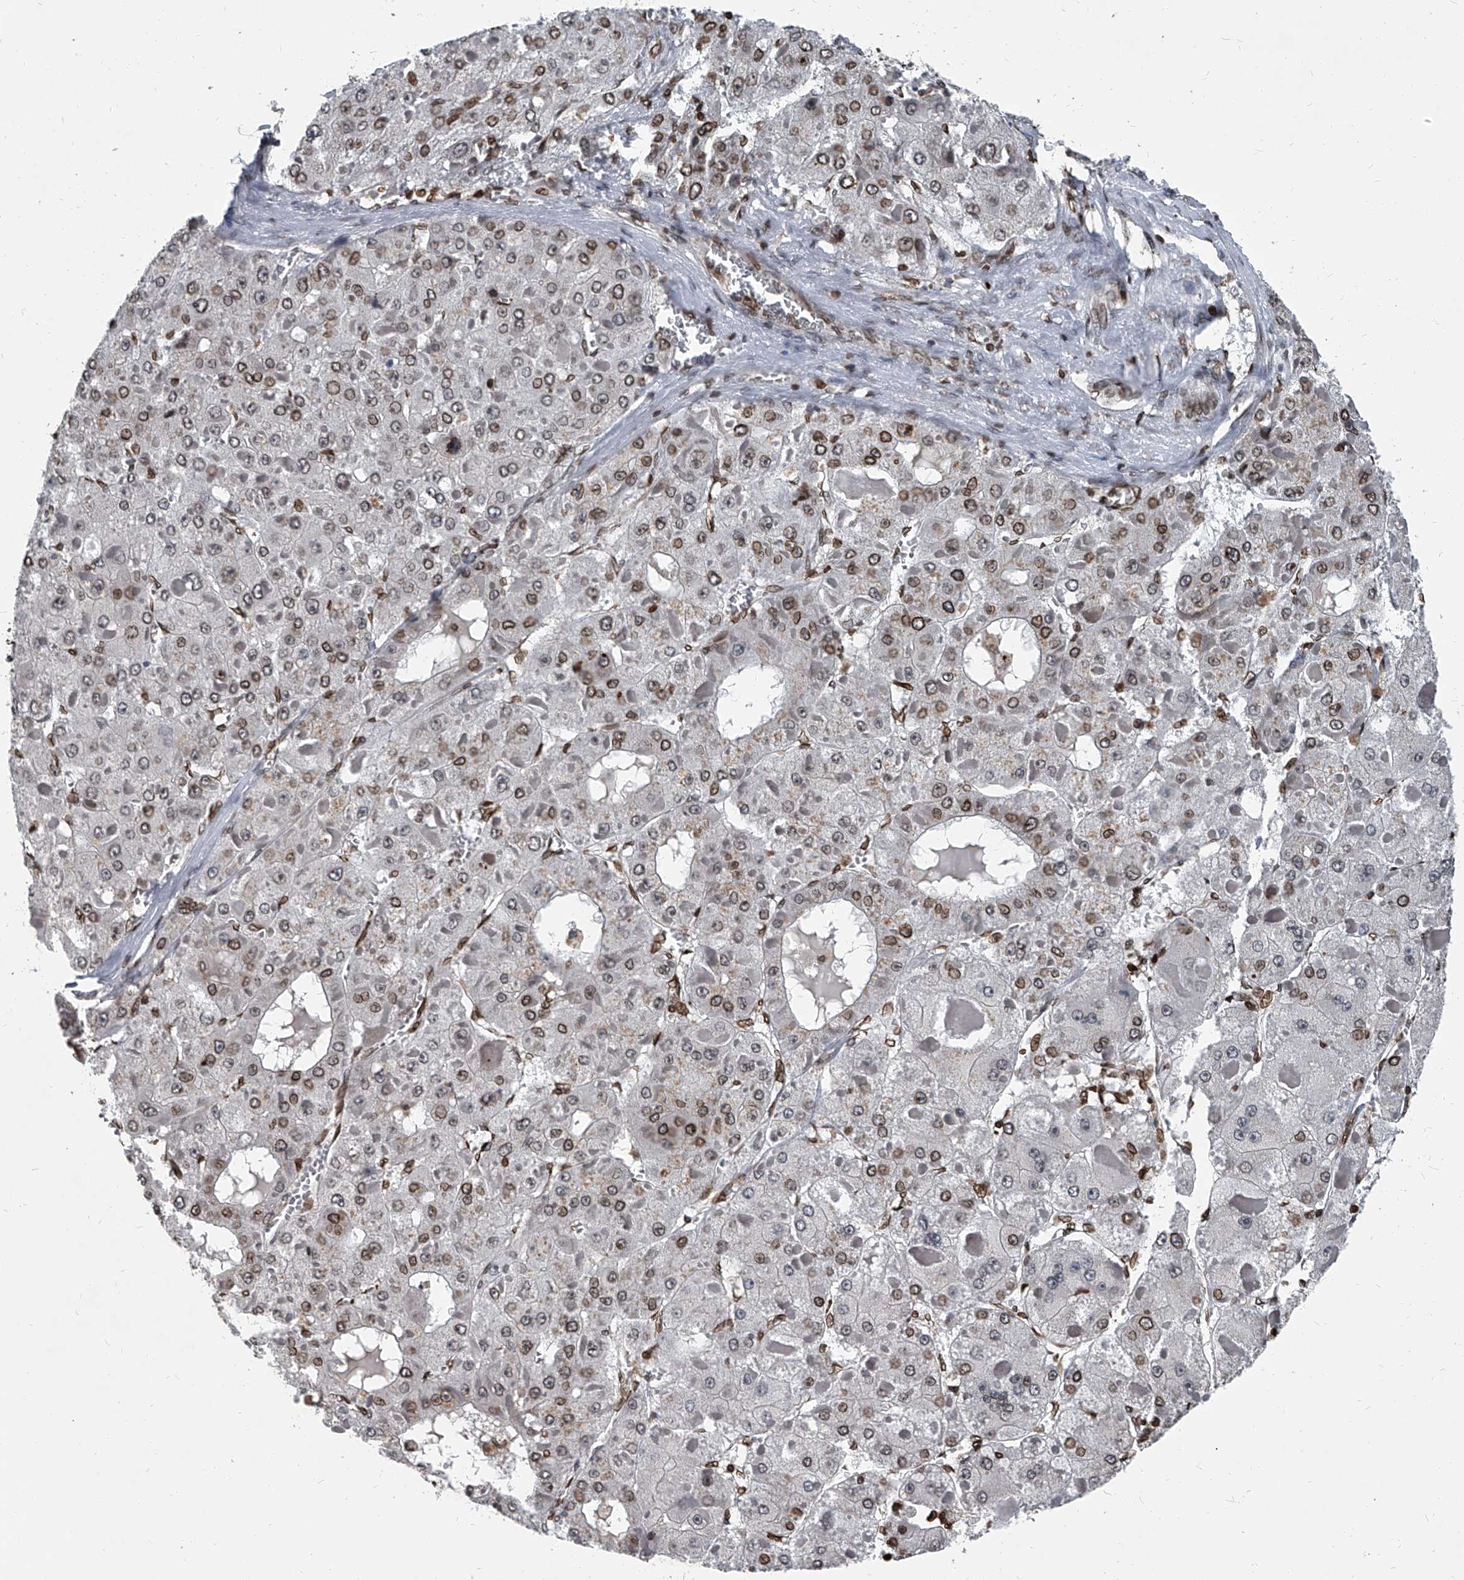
{"staining": {"intensity": "moderate", "quantity": "25%-75%", "location": "cytoplasmic/membranous,nuclear"}, "tissue": "liver cancer", "cell_type": "Tumor cells", "image_type": "cancer", "snomed": [{"axis": "morphology", "description": "Carcinoma, Hepatocellular, NOS"}, {"axis": "topography", "description": "Liver"}], "caption": "DAB immunohistochemical staining of hepatocellular carcinoma (liver) exhibits moderate cytoplasmic/membranous and nuclear protein staining in approximately 25%-75% of tumor cells.", "gene": "PHF20", "patient": {"sex": "female", "age": 73}}